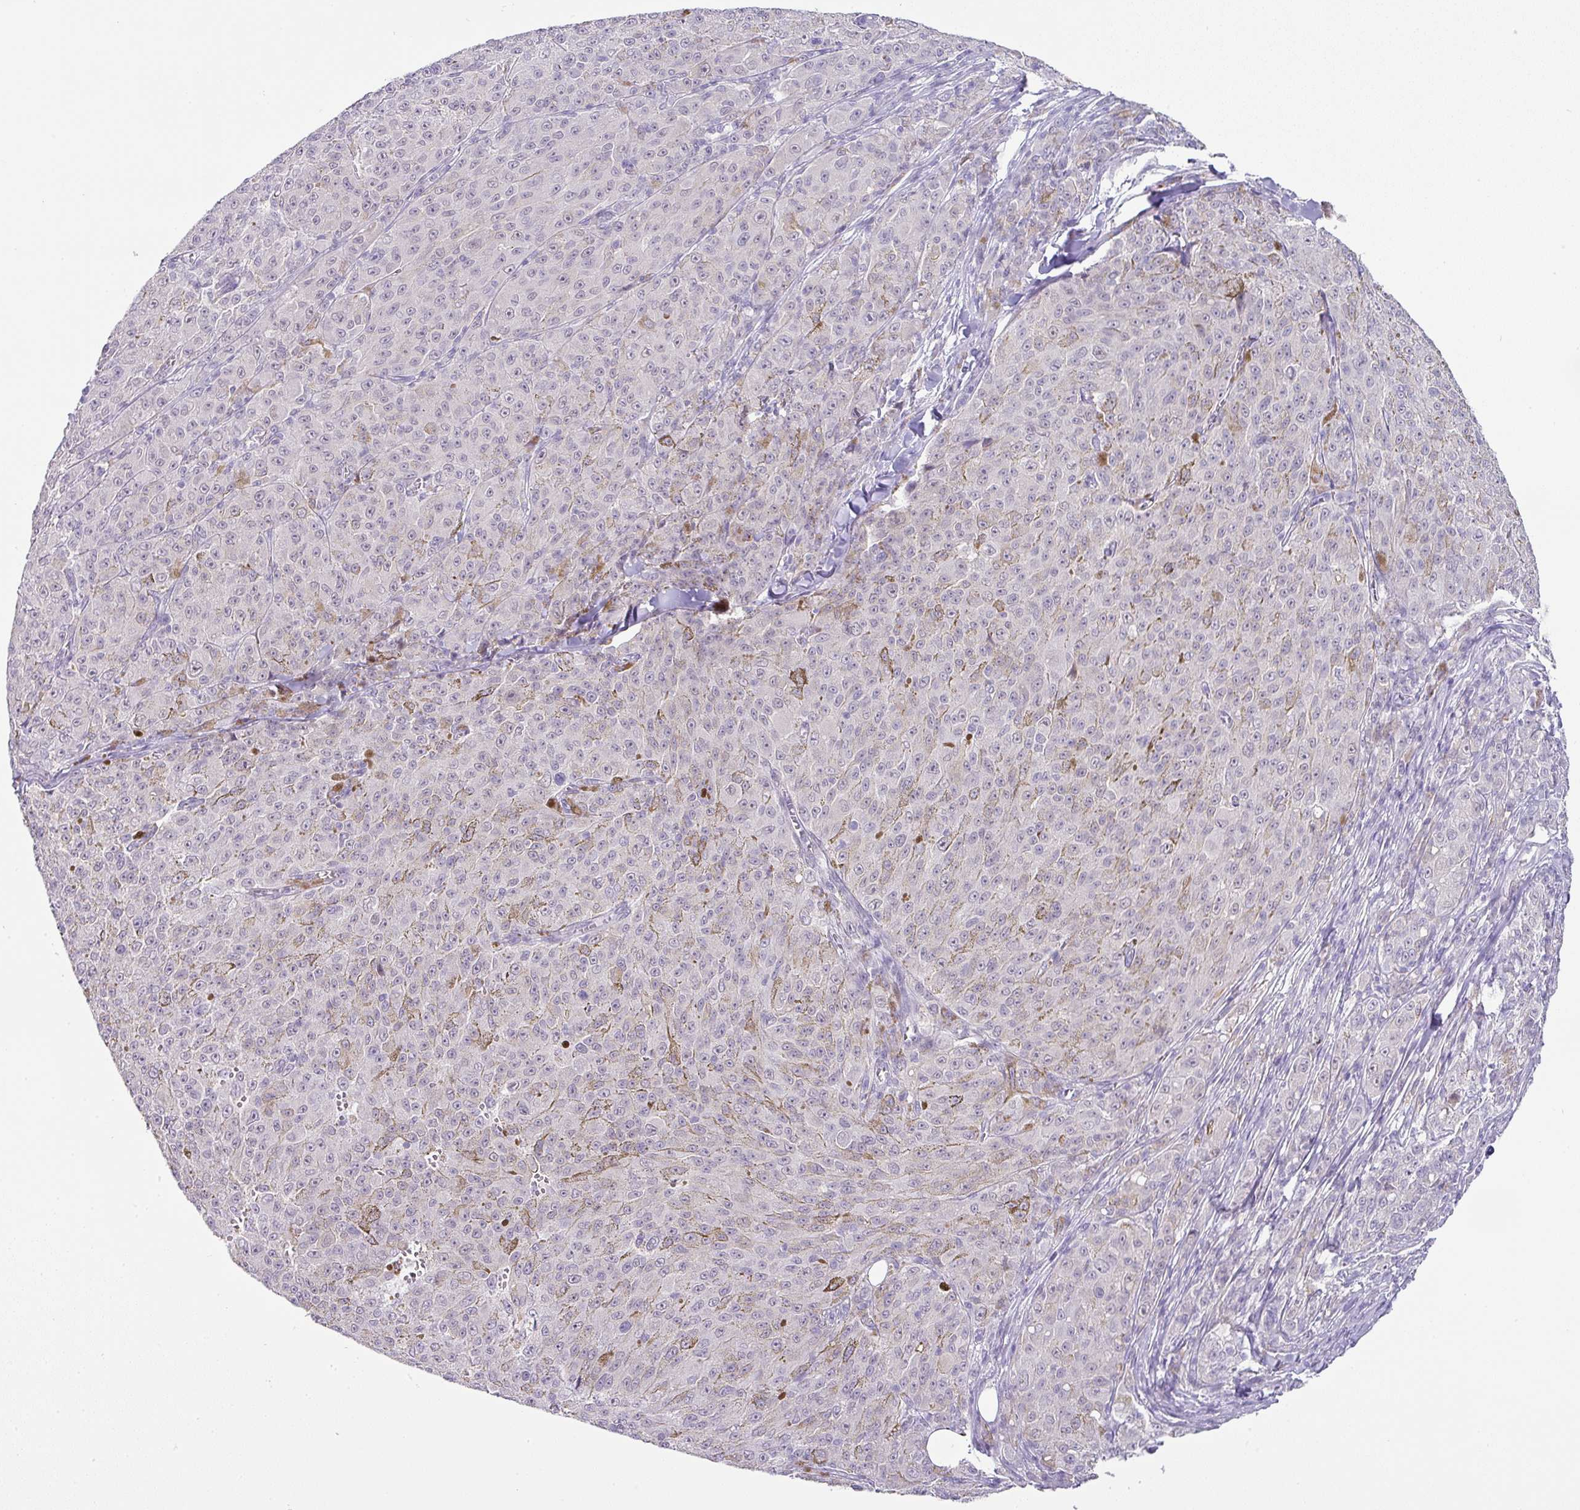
{"staining": {"intensity": "negative", "quantity": "none", "location": "none"}, "tissue": "melanoma", "cell_type": "Tumor cells", "image_type": "cancer", "snomed": [{"axis": "morphology", "description": "Malignant melanoma, NOS"}, {"axis": "topography", "description": "Skin"}], "caption": "The immunohistochemistry (IHC) histopathology image has no significant staining in tumor cells of malignant melanoma tissue.", "gene": "FGF17", "patient": {"sex": "female", "age": 52}}